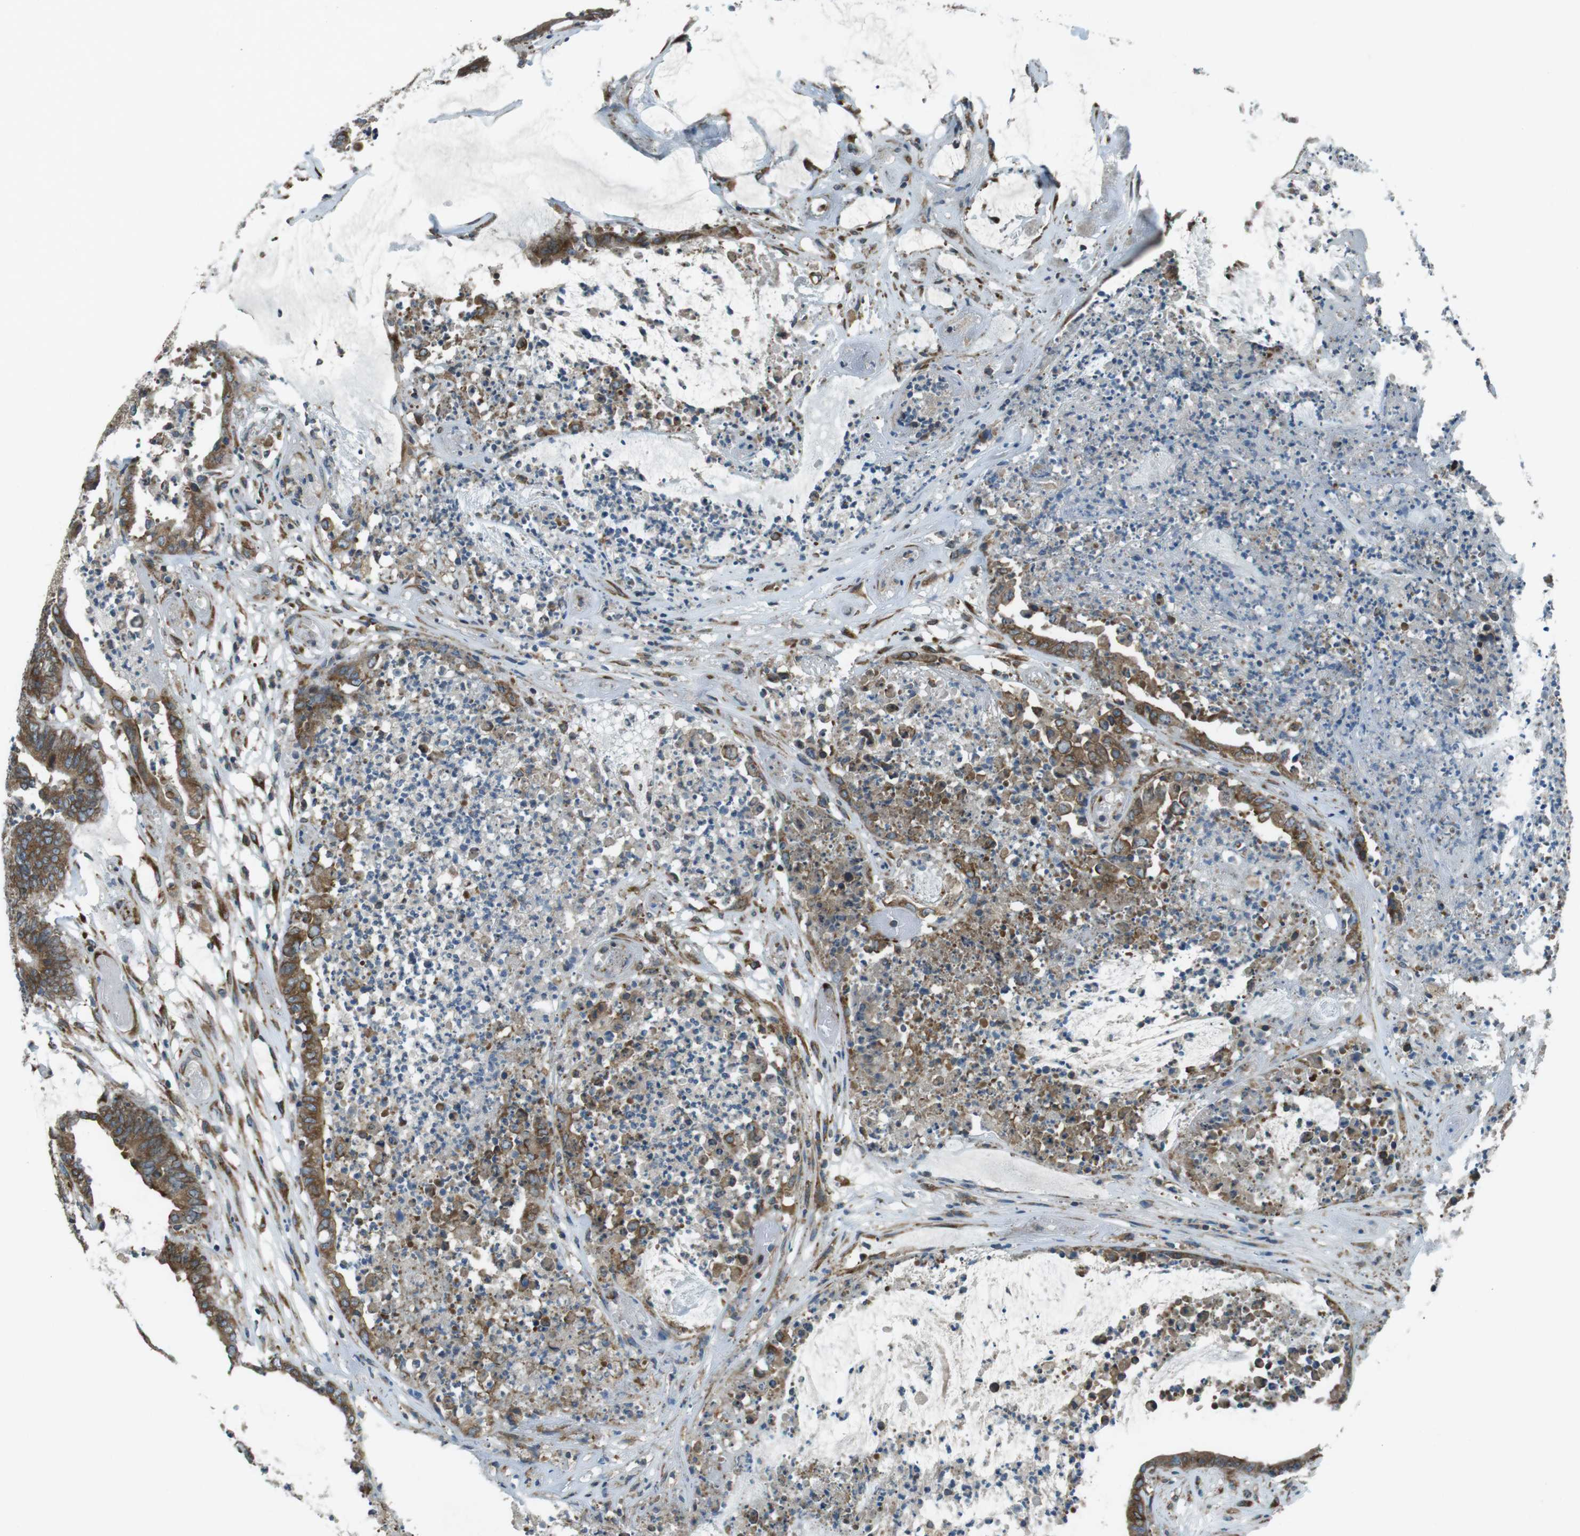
{"staining": {"intensity": "moderate", "quantity": ">75%", "location": "cytoplasmic/membranous"}, "tissue": "colorectal cancer", "cell_type": "Tumor cells", "image_type": "cancer", "snomed": [{"axis": "morphology", "description": "Adenocarcinoma, NOS"}, {"axis": "topography", "description": "Rectum"}], "caption": "Colorectal cancer (adenocarcinoma) stained with IHC exhibits moderate cytoplasmic/membranous expression in about >75% of tumor cells. The protein of interest is stained brown, and the nuclei are stained in blue (DAB (3,3'-diaminobenzidine) IHC with brightfield microscopy, high magnification).", "gene": "KTN1", "patient": {"sex": "female", "age": 66}}